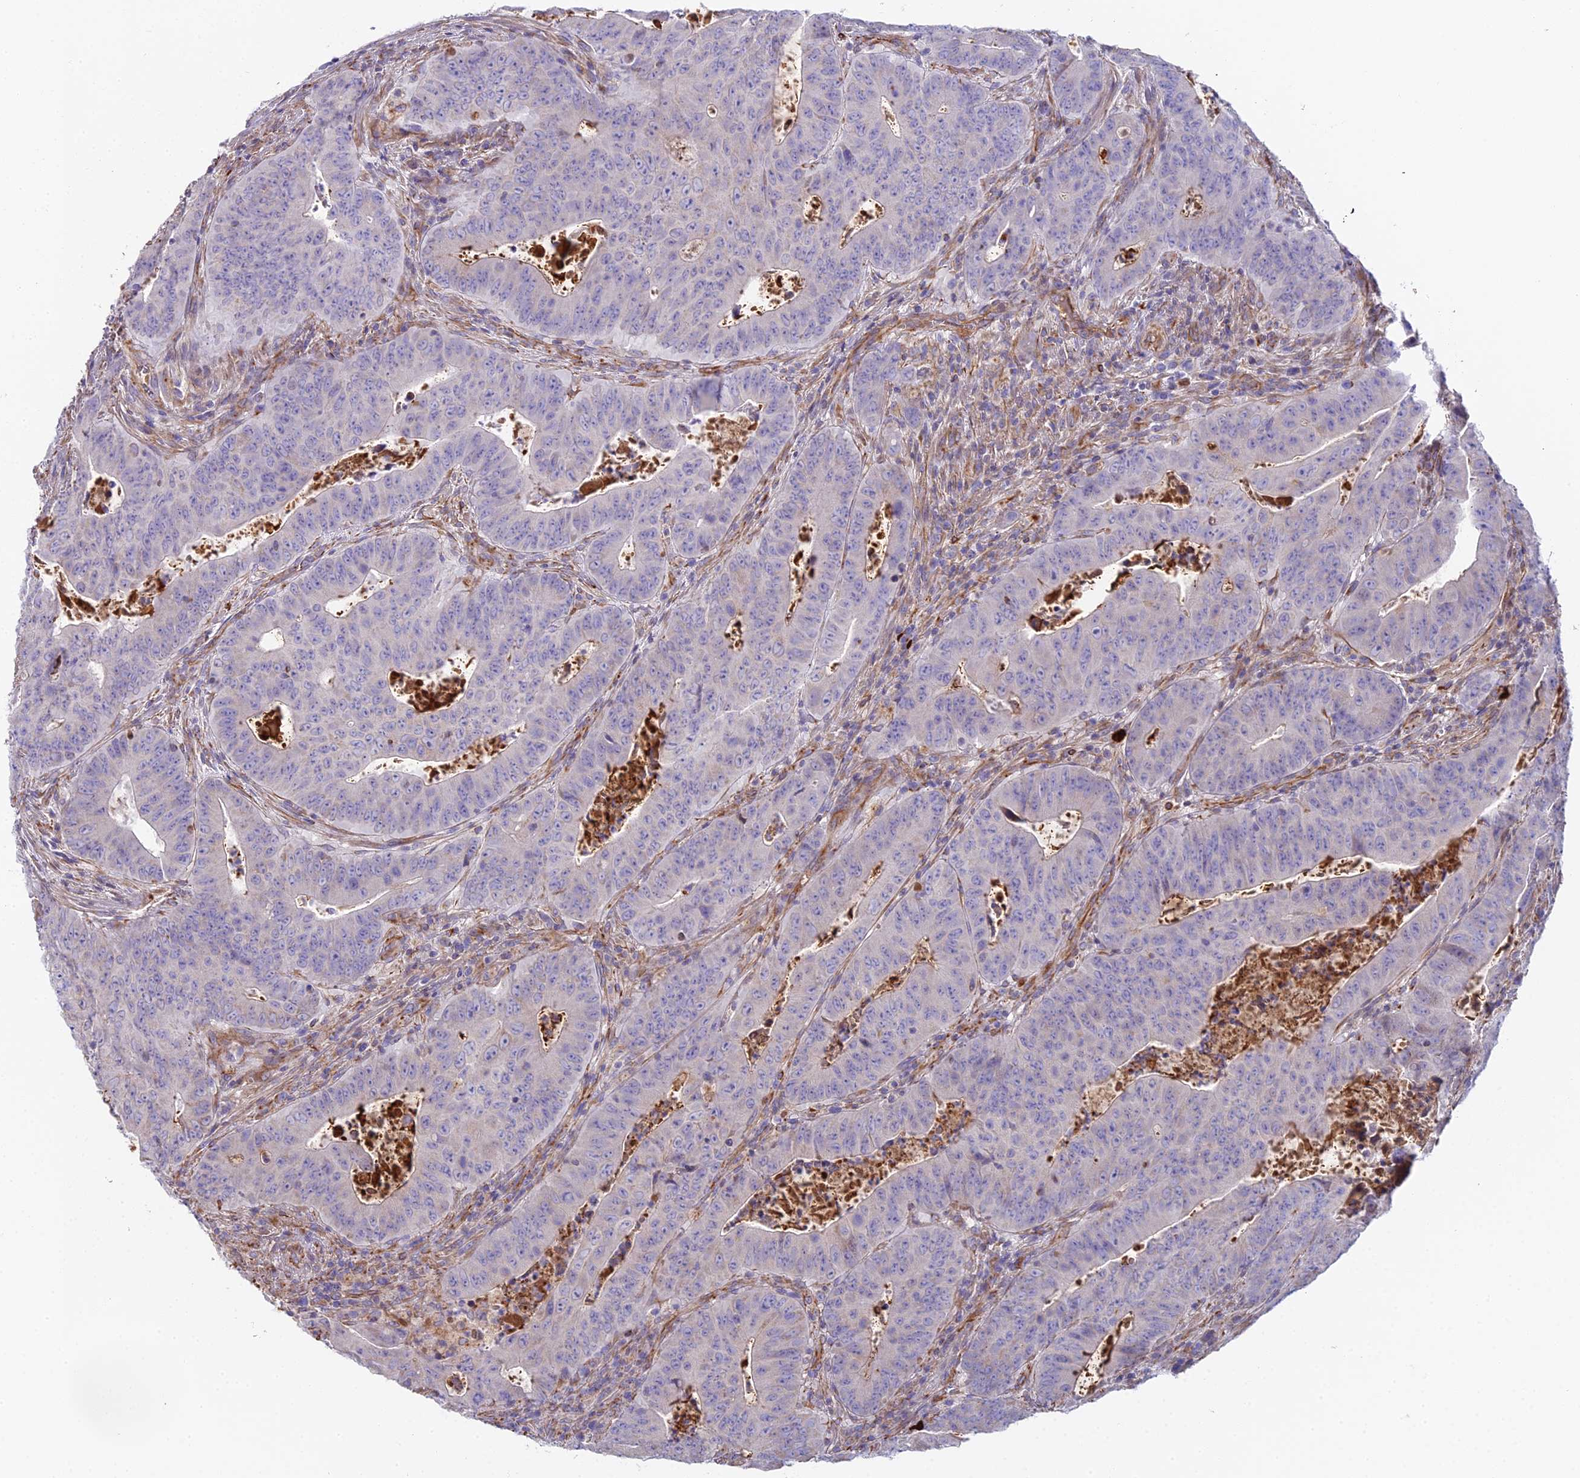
{"staining": {"intensity": "negative", "quantity": "none", "location": "none"}, "tissue": "colorectal cancer", "cell_type": "Tumor cells", "image_type": "cancer", "snomed": [{"axis": "morphology", "description": "Adenocarcinoma, NOS"}, {"axis": "topography", "description": "Rectum"}], "caption": "The immunohistochemistry histopathology image has no significant positivity in tumor cells of colorectal adenocarcinoma tissue.", "gene": "BEX4", "patient": {"sex": "female", "age": 75}}